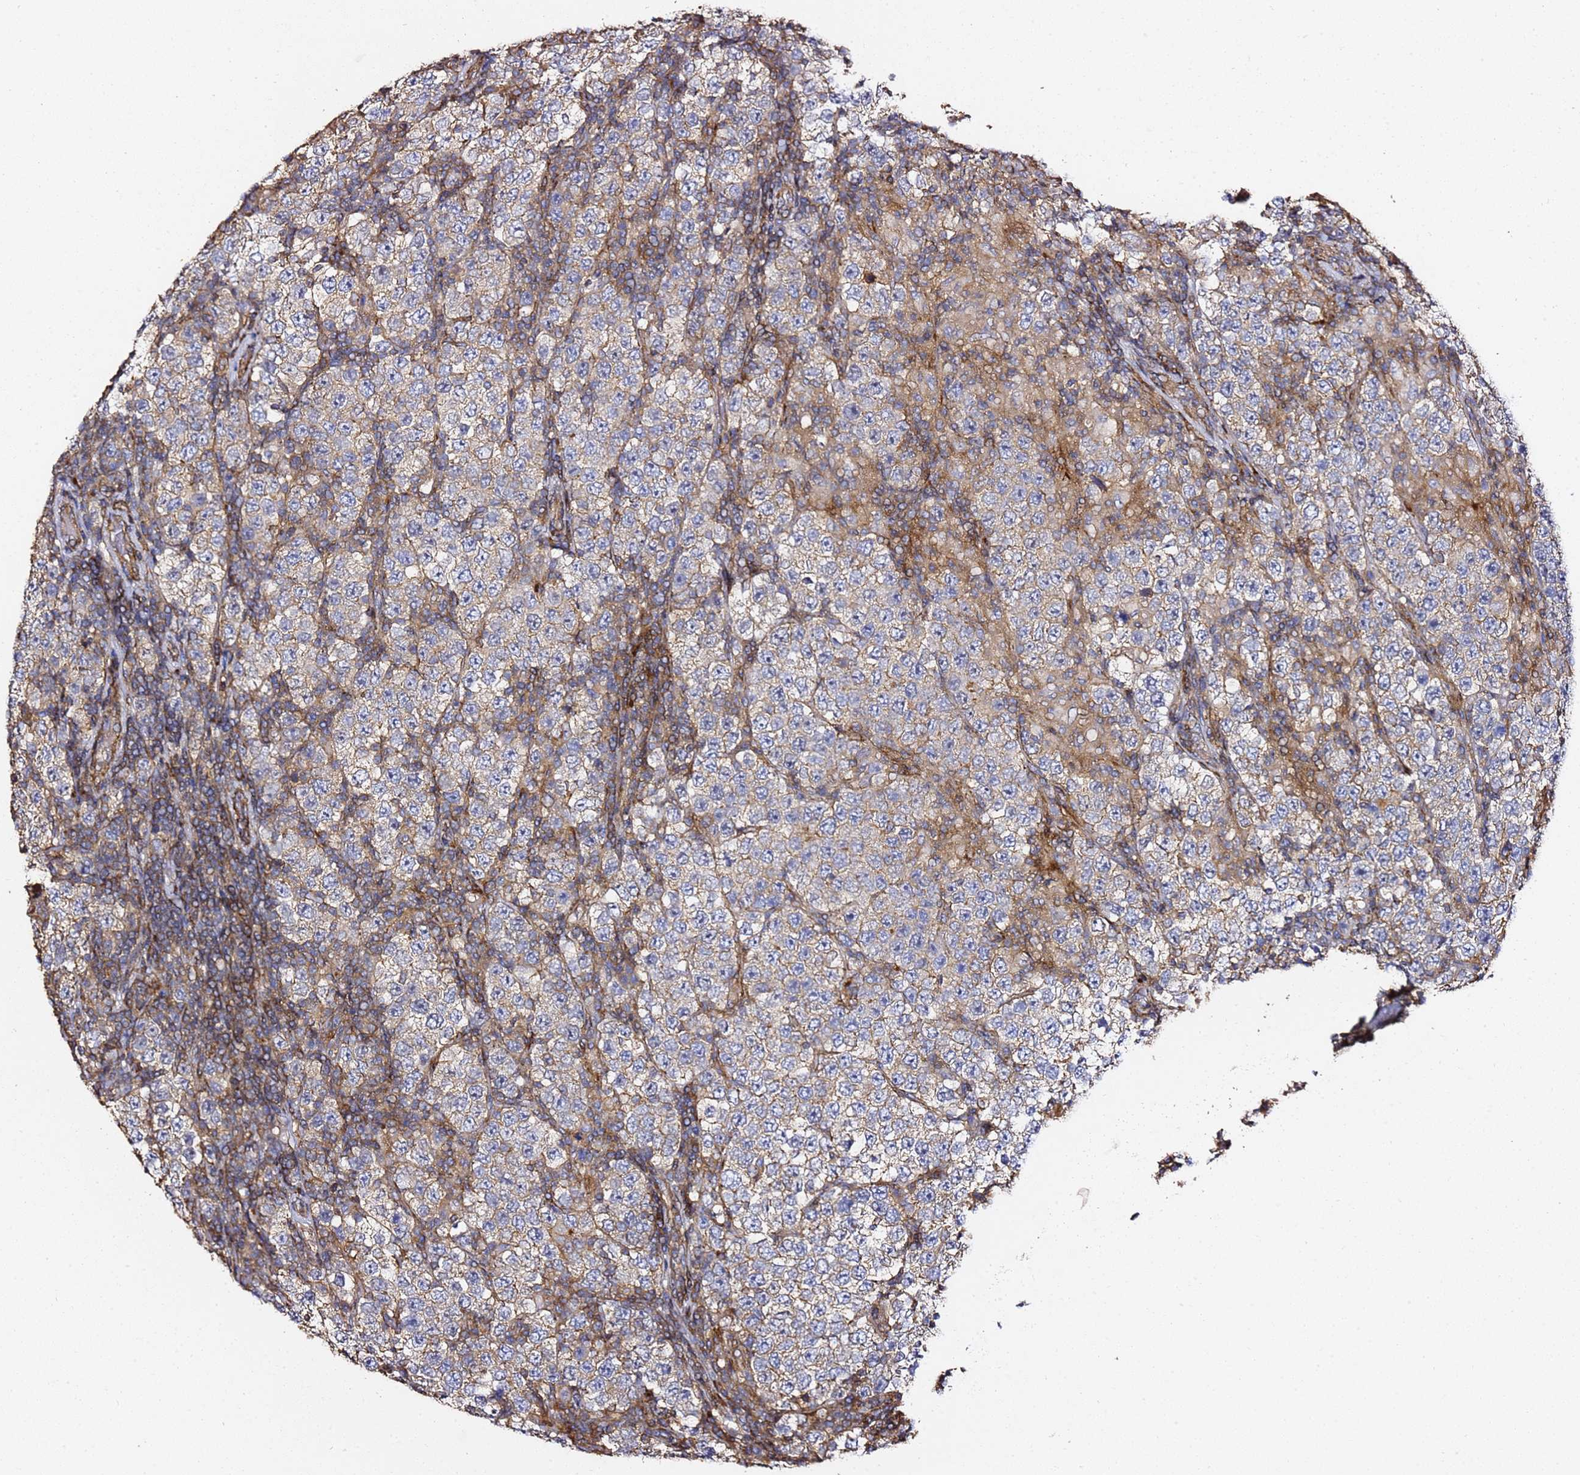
{"staining": {"intensity": "weak", "quantity": "<25%", "location": "cytoplasmic/membranous"}, "tissue": "testis cancer", "cell_type": "Tumor cells", "image_type": "cancer", "snomed": [{"axis": "morphology", "description": "Normal tissue, NOS"}, {"axis": "morphology", "description": "Urothelial carcinoma, High grade"}, {"axis": "morphology", "description": "Seminoma, NOS"}, {"axis": "morphology", "description": "Carcinoma, Embryonal, NOS"}, {"axis": "topography", "description": "Urinary bladder"}, {"axis": "topography", "description": "Testis"}], "caption": "Tumor cells show no significant expression in testis seminoma. The staining was performed using DAB (3,3'-diaminobenzidine) to visualize the protein expression in brown, while the nuclei were stained in blue with hematoxylin (Magnification: 20x).", "gene": "ZFP36L2", "patient": {"sex": "male", "age": 41}}